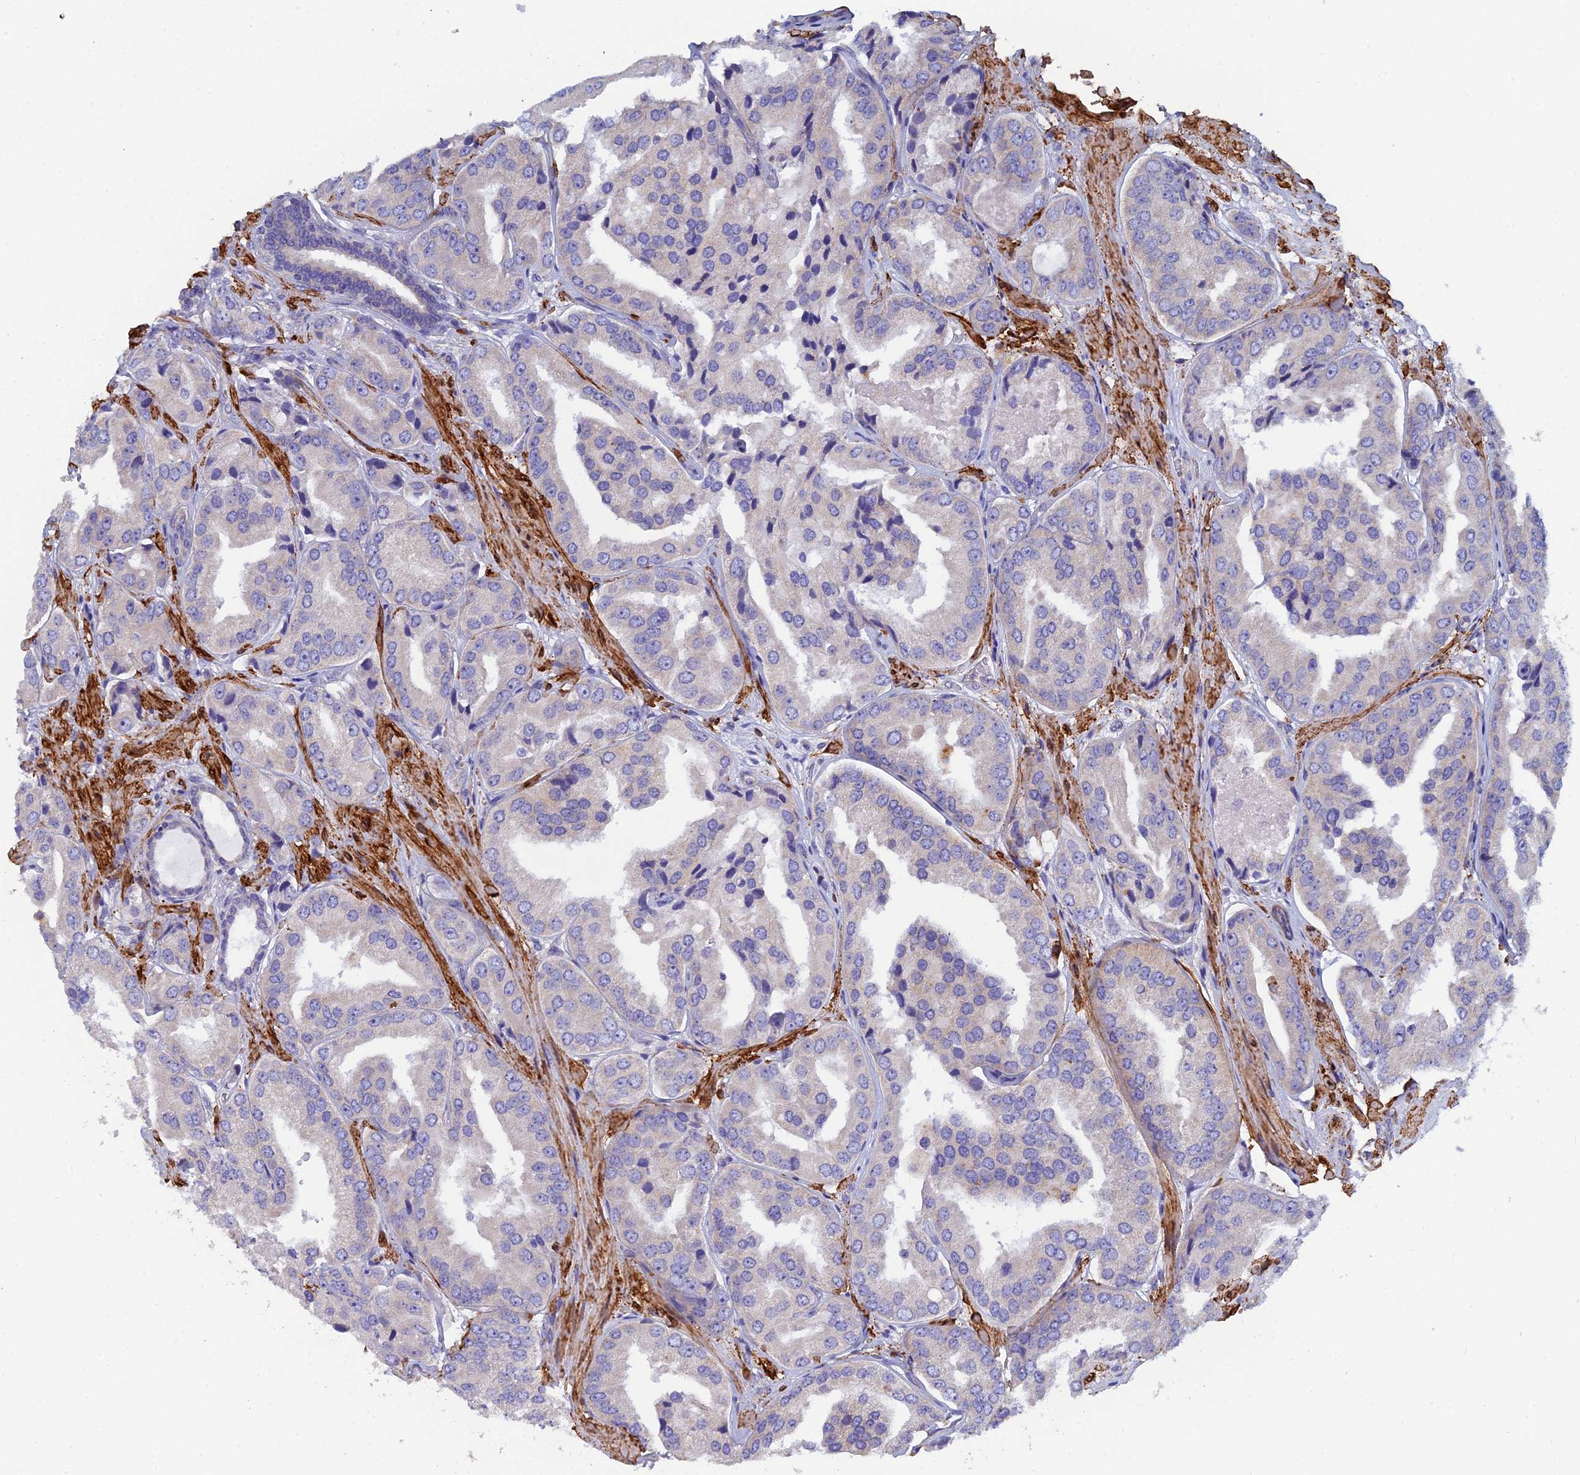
{"staining": {"intensity": "negative", "quantity": "none", "location": "none"}, "tissue": "prostate cancer", "cell_type": "Tumor cells", "image_type": "cancer", "snomed": [{"axis": "morphology", "description": "Adenocarcinoma, High grade"}, {"axis": "topography", "description": "Prostate"}], "caption": "An image of human prostate cancer (adenocarcinoma (high-grade)) is negative for staining in tumor cells.", "gene": "PCDHA8", "patient": {"sex": "male", "age": 63}}